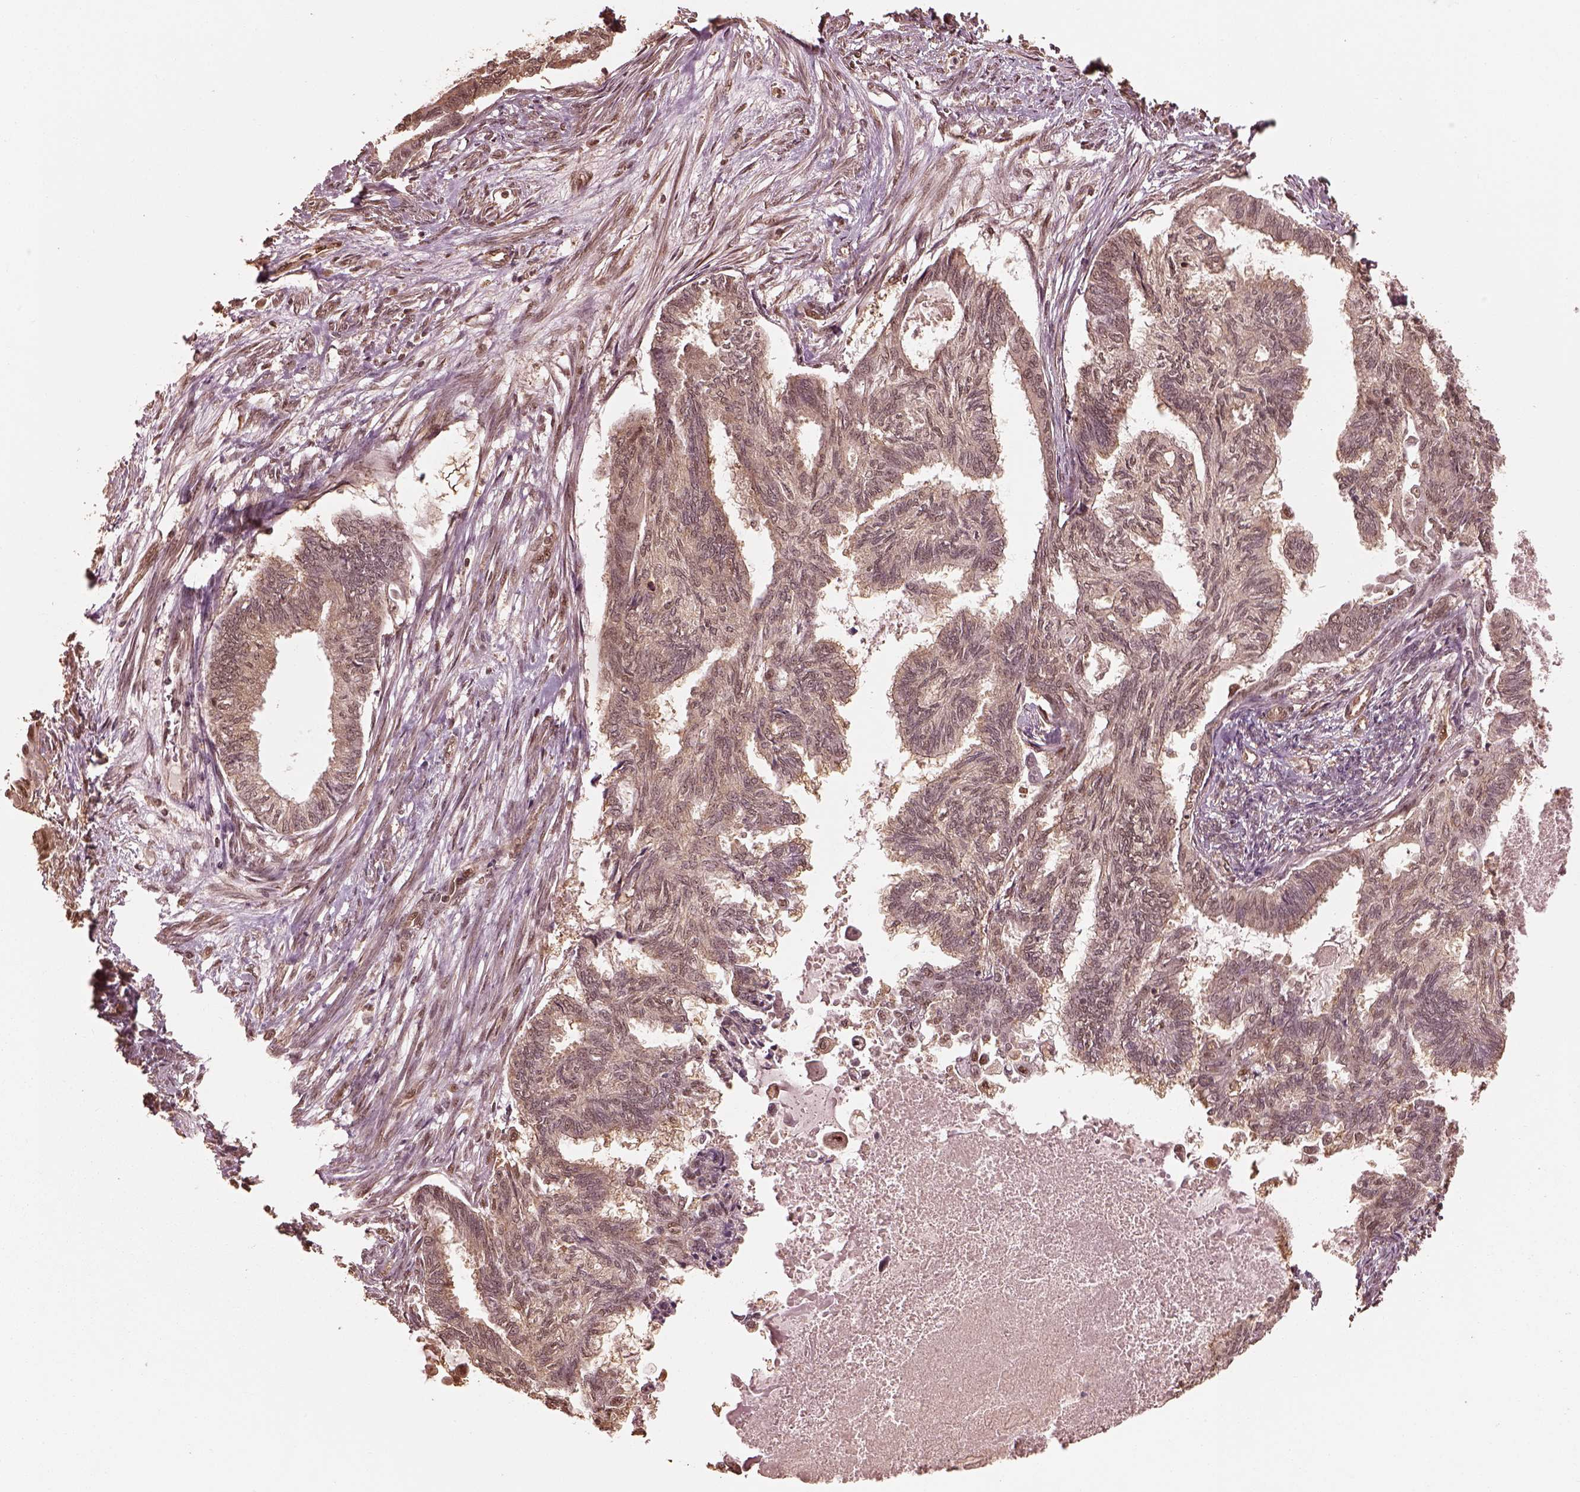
{"staining": {"intensity": "weak", "quantity": ">75%", "location": "cytoplasmic/membranous"}, "tissue": "endometrial cancer", "cell_type": "Tumor cells", "image_type": "cancer", "snomed": [{"axis": "morphology", "description": "Adenocarcinoma, NOS"}, {"axis": "topography", "description": "Endometrium"}], "caption": "This is a micrograph of immunohistochemistry (IHC) staining of endometrial cancer (adenocarcinoma), which shows weak positivity in the cytoplasmic/membranous of tumor cells.", "gene": "PSMC5", "patient": {"sex": "female", "age": 86}}